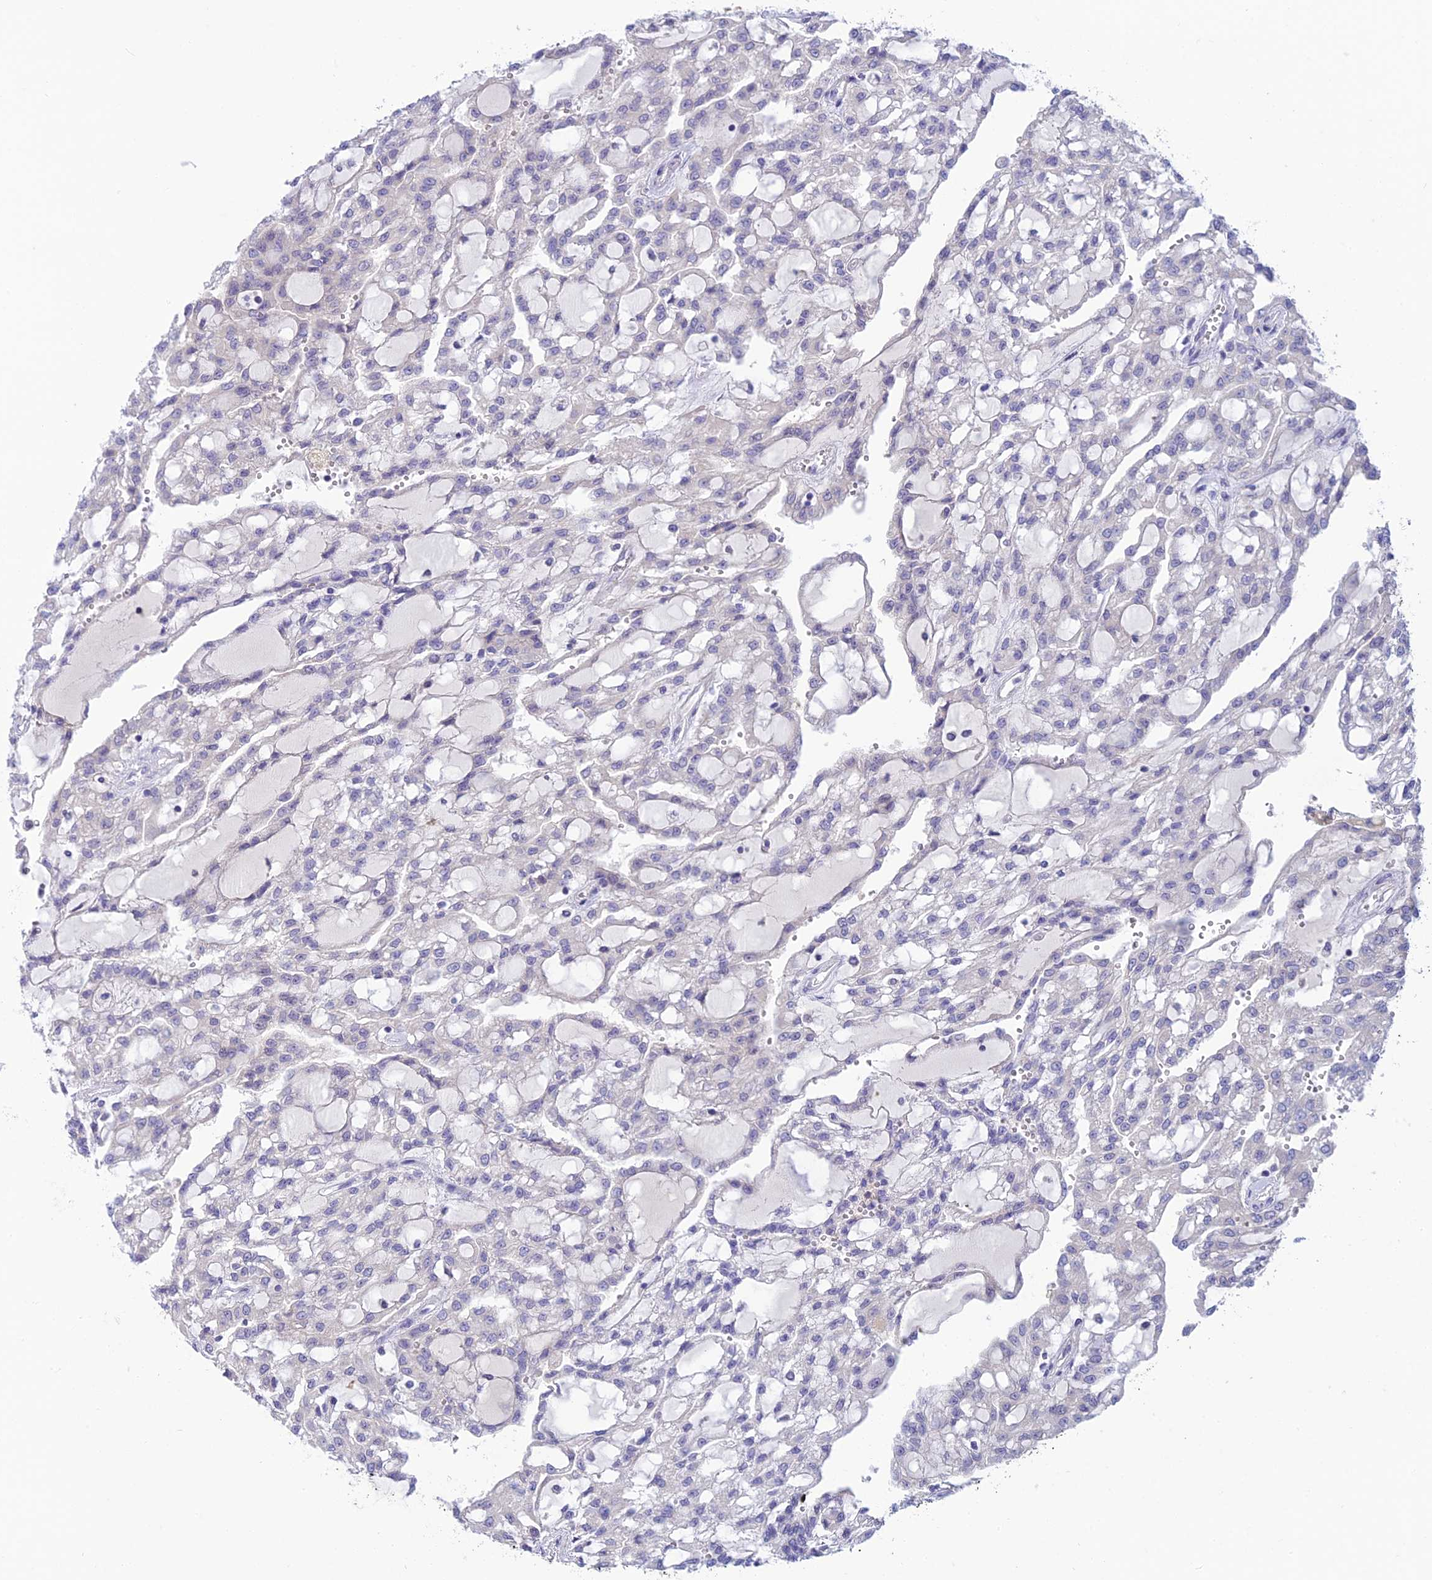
{"staining": {"intensity": "negative", "quantity": "none", "location": "none"}, "tissue": "renal cancer", "cell_type": "Tumor cells", "image_type": "cancer", "snomed": [{"axis": "morphology", "description": "Adenocarcinoma, NOS"}, {"axis": "topography", "description": "Kidney"}], "caption": "Photomicrograph shows no significant protein staining in tumor cells of renal cancer (adenocarcinoma).", "gene": "XPO7", "patient": {"sex": "male", "age": 63}}